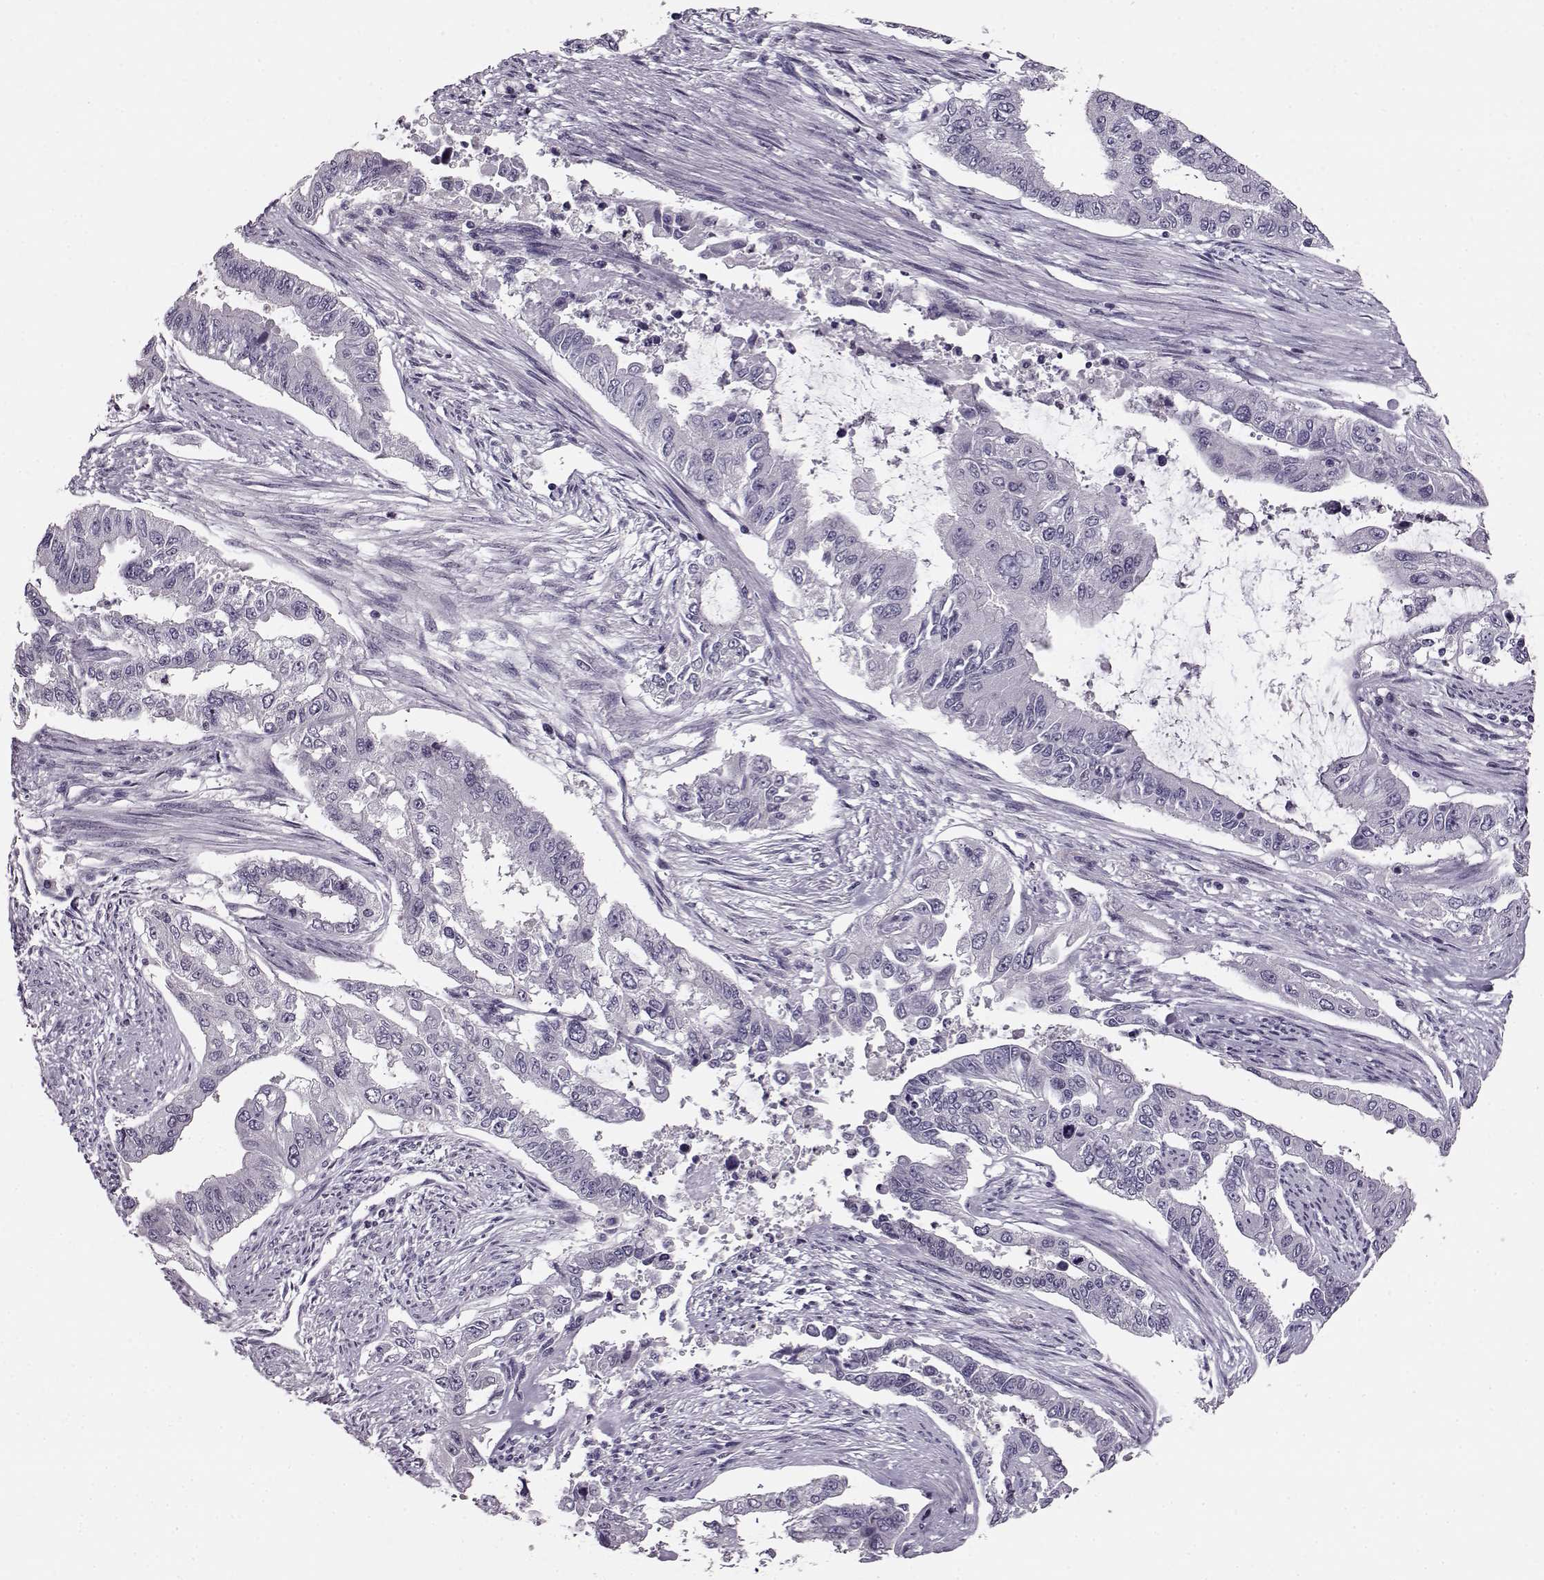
{"staining": {"intensity": "negative", "quantity": "none", "location": "none"}, "tissue": "endometrial cancer", "cell_type": "Tumor cells", "image_type": "cancer", "snomed": [{"axis": "morphology", "description": "Adenocarcinoma, NOS"}, {"axis": "topography", "description": "Uterus"}], "caption": "The micrograph exhibits no staining of tumor cells in adenocarcinoma (endometrial).", "gene": "RP1L1", "patient": {"sex": "female", "age": 59}}